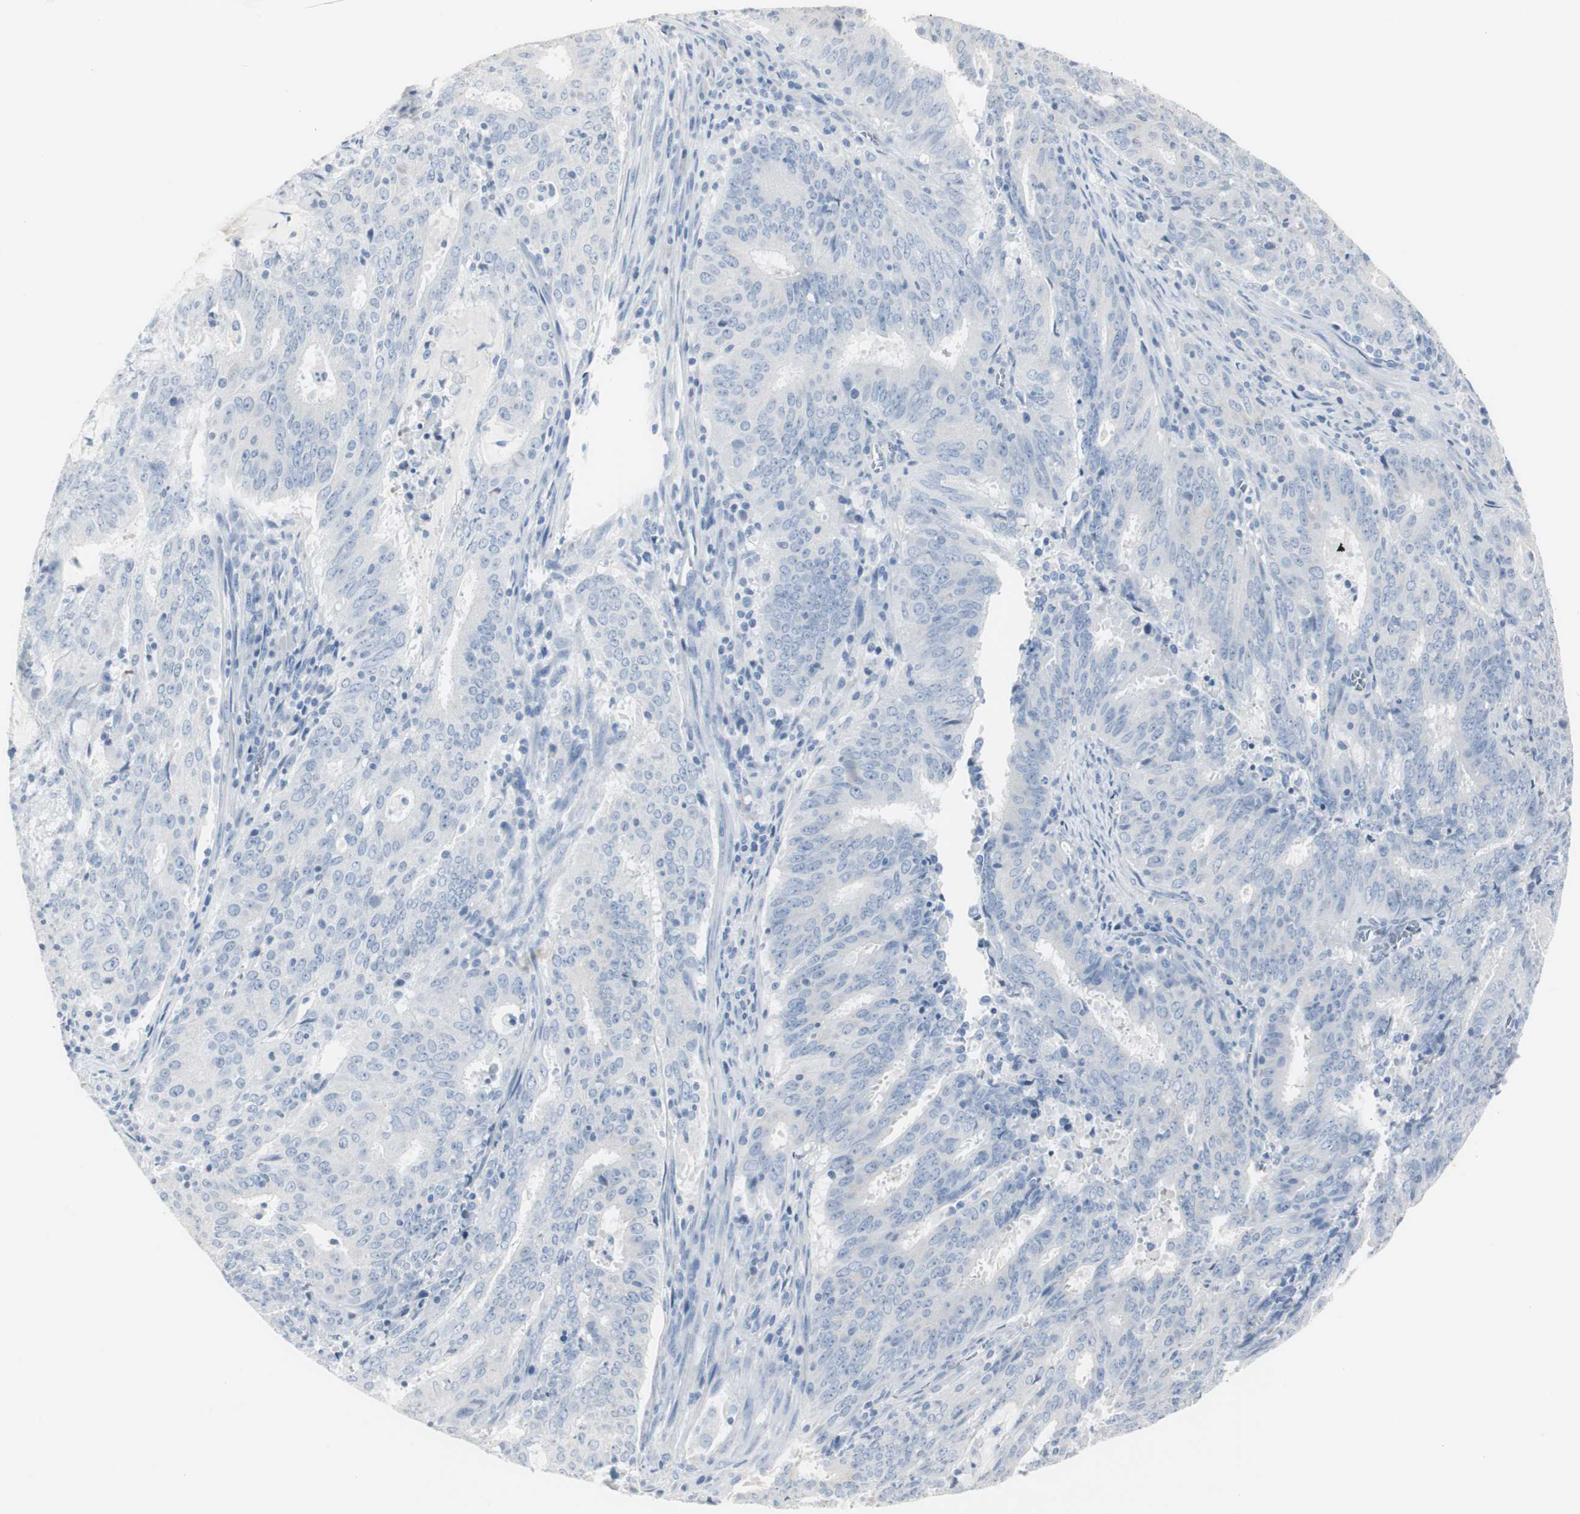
{"staining": {"intensity": "negative", "quantity": "none", "location": "none"}, "tissue": "cervical cancer", "cell_type": "Tumor cells", "image_type": "cancer", "snomed": [{"axis": "morphology", "description": "Adenocarcinoma, NOS"}, {"axis": "topography", "description": "Cervix"}], "caption": "Micrograph shows no protein expression in tumor cells of cervical cancer (adenocarcinoma) tissue.", "gene": "S100A7", "patient": {"sex": "female", "age": 44}}